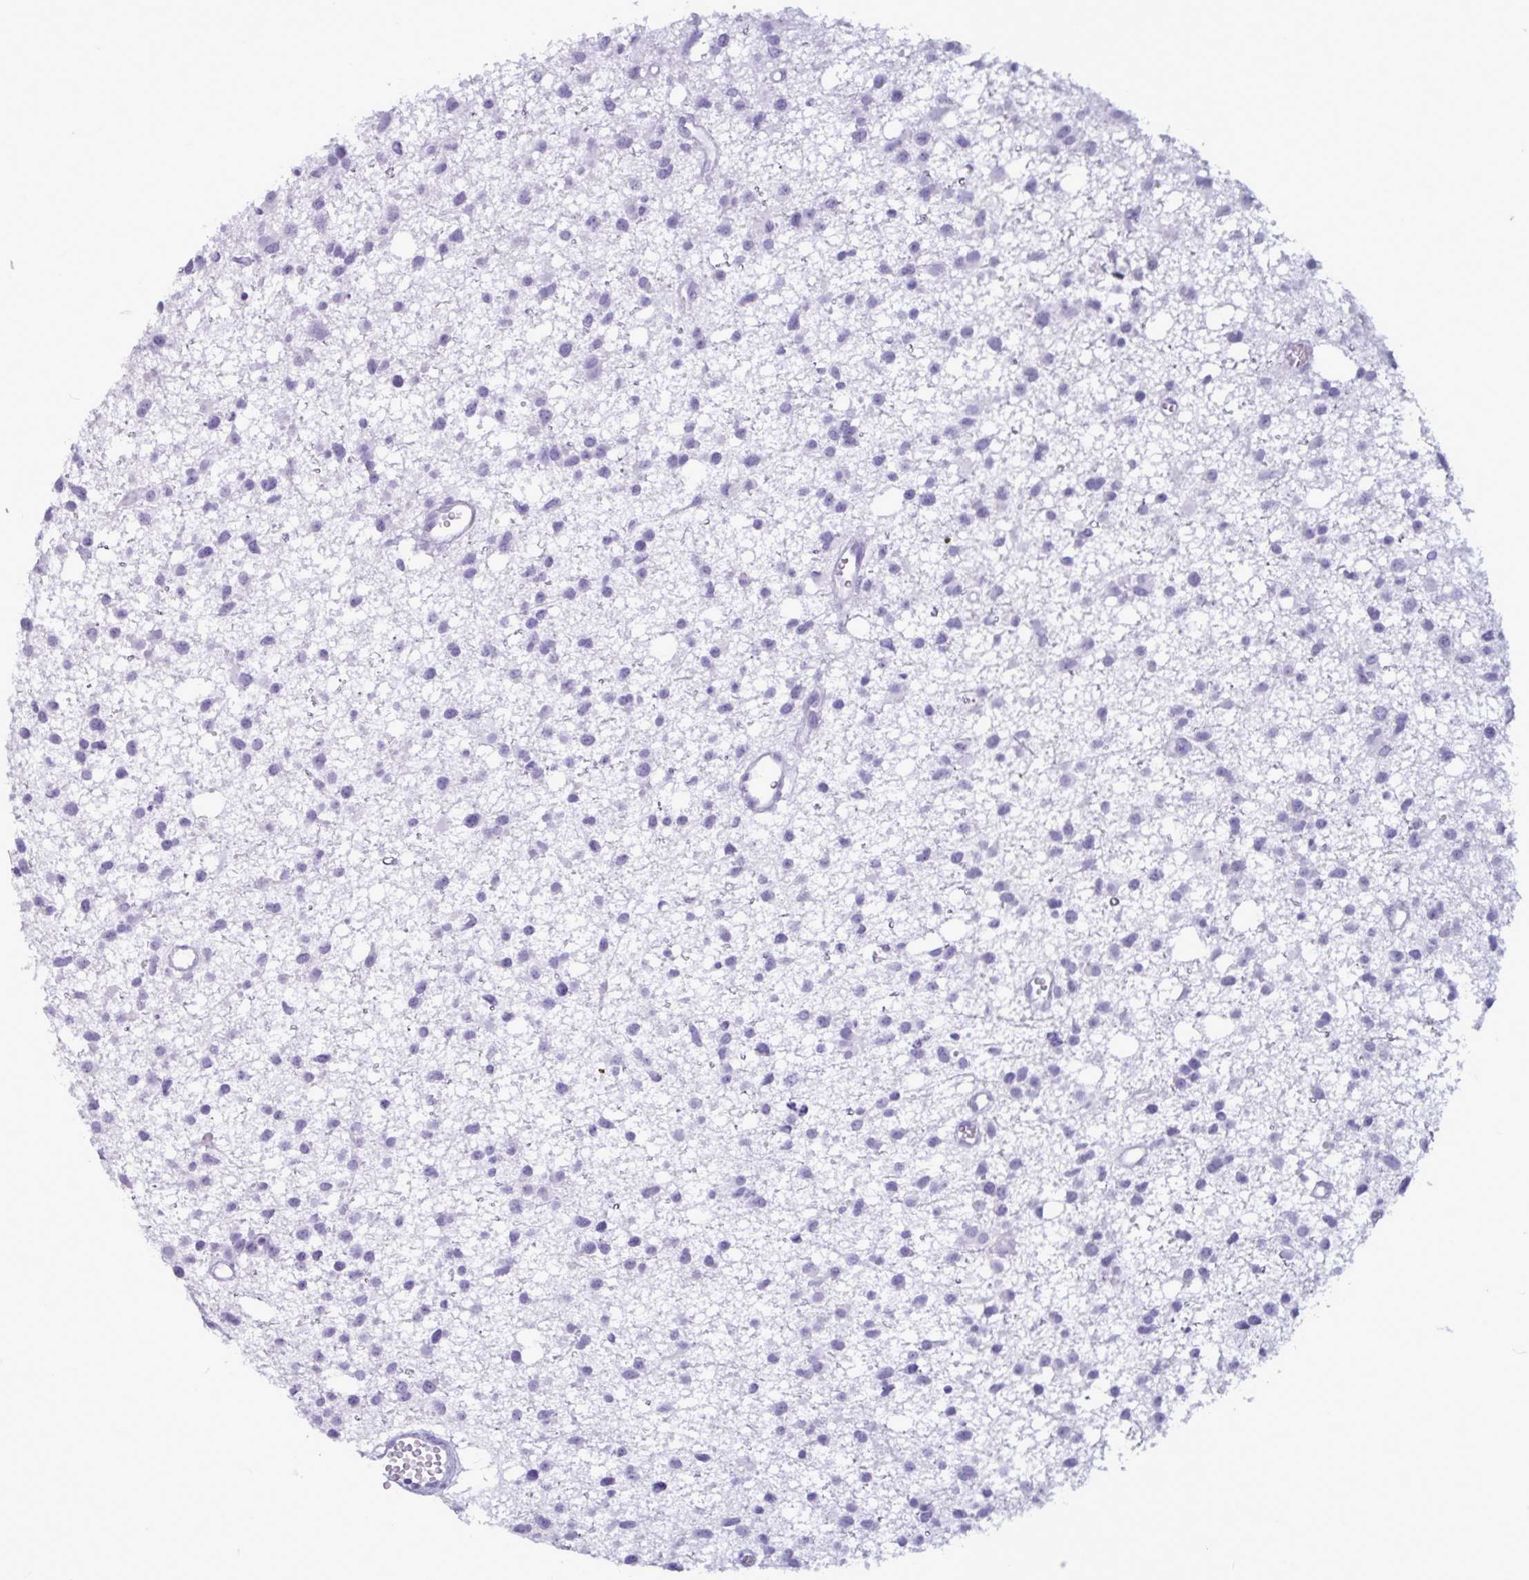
{"staining": {"intensity": "negative", "quantity": "none", "location": "none"}, "tissue": "glioma", "cell_type": "Tumor cells", "image_type": "cancer", "snomed": [{"axis": "morphology", "description": "Glioma, malignant, High grade"}, {"axis": "topography", "description": "Brain"}], "caption": "Human glioma stained for a protein using immunohistochemistry (IHC) displays no expression in tumor cells.", "gene": "BBS10", "patient": {"sex": "male", "age": 23}}